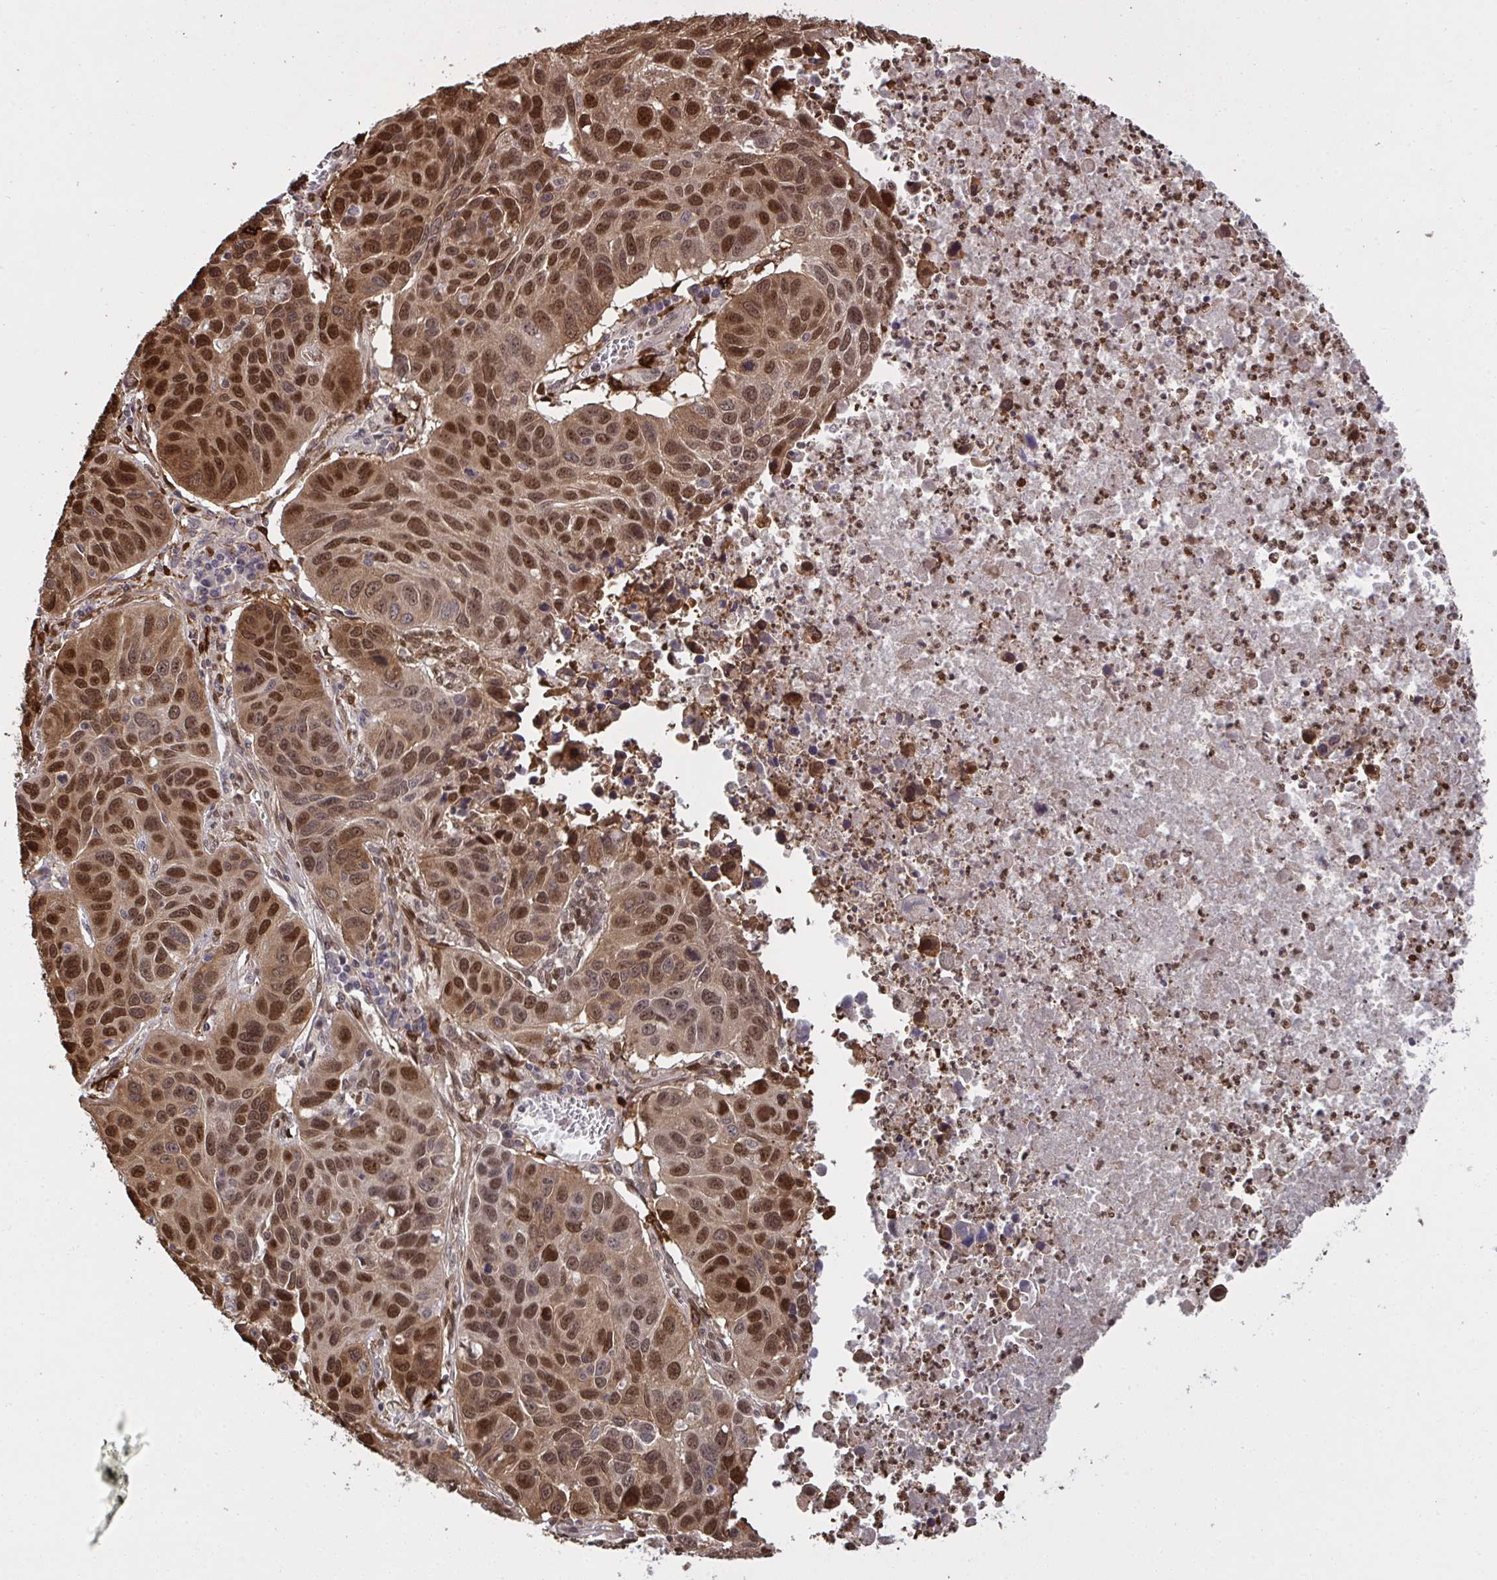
{"staining": {"intensity": "strong", "quantity": ">75%", "location": "nuclear"}, "tissue": "lung cancer", "cell_type": "Tumor cells", "image_type": "cancer", "snomed": [{"axis": "morphology", "description": "Squamous cell carcinoma, NOS"}, {"axis": "topography", "description": "Lung"}], "caption": "Protein staining shows strong nuclear positivity in about >75% of tumor cells in lung cancer.", "gene": "UXT", "patient": {"sex": "female", "age": 61}}